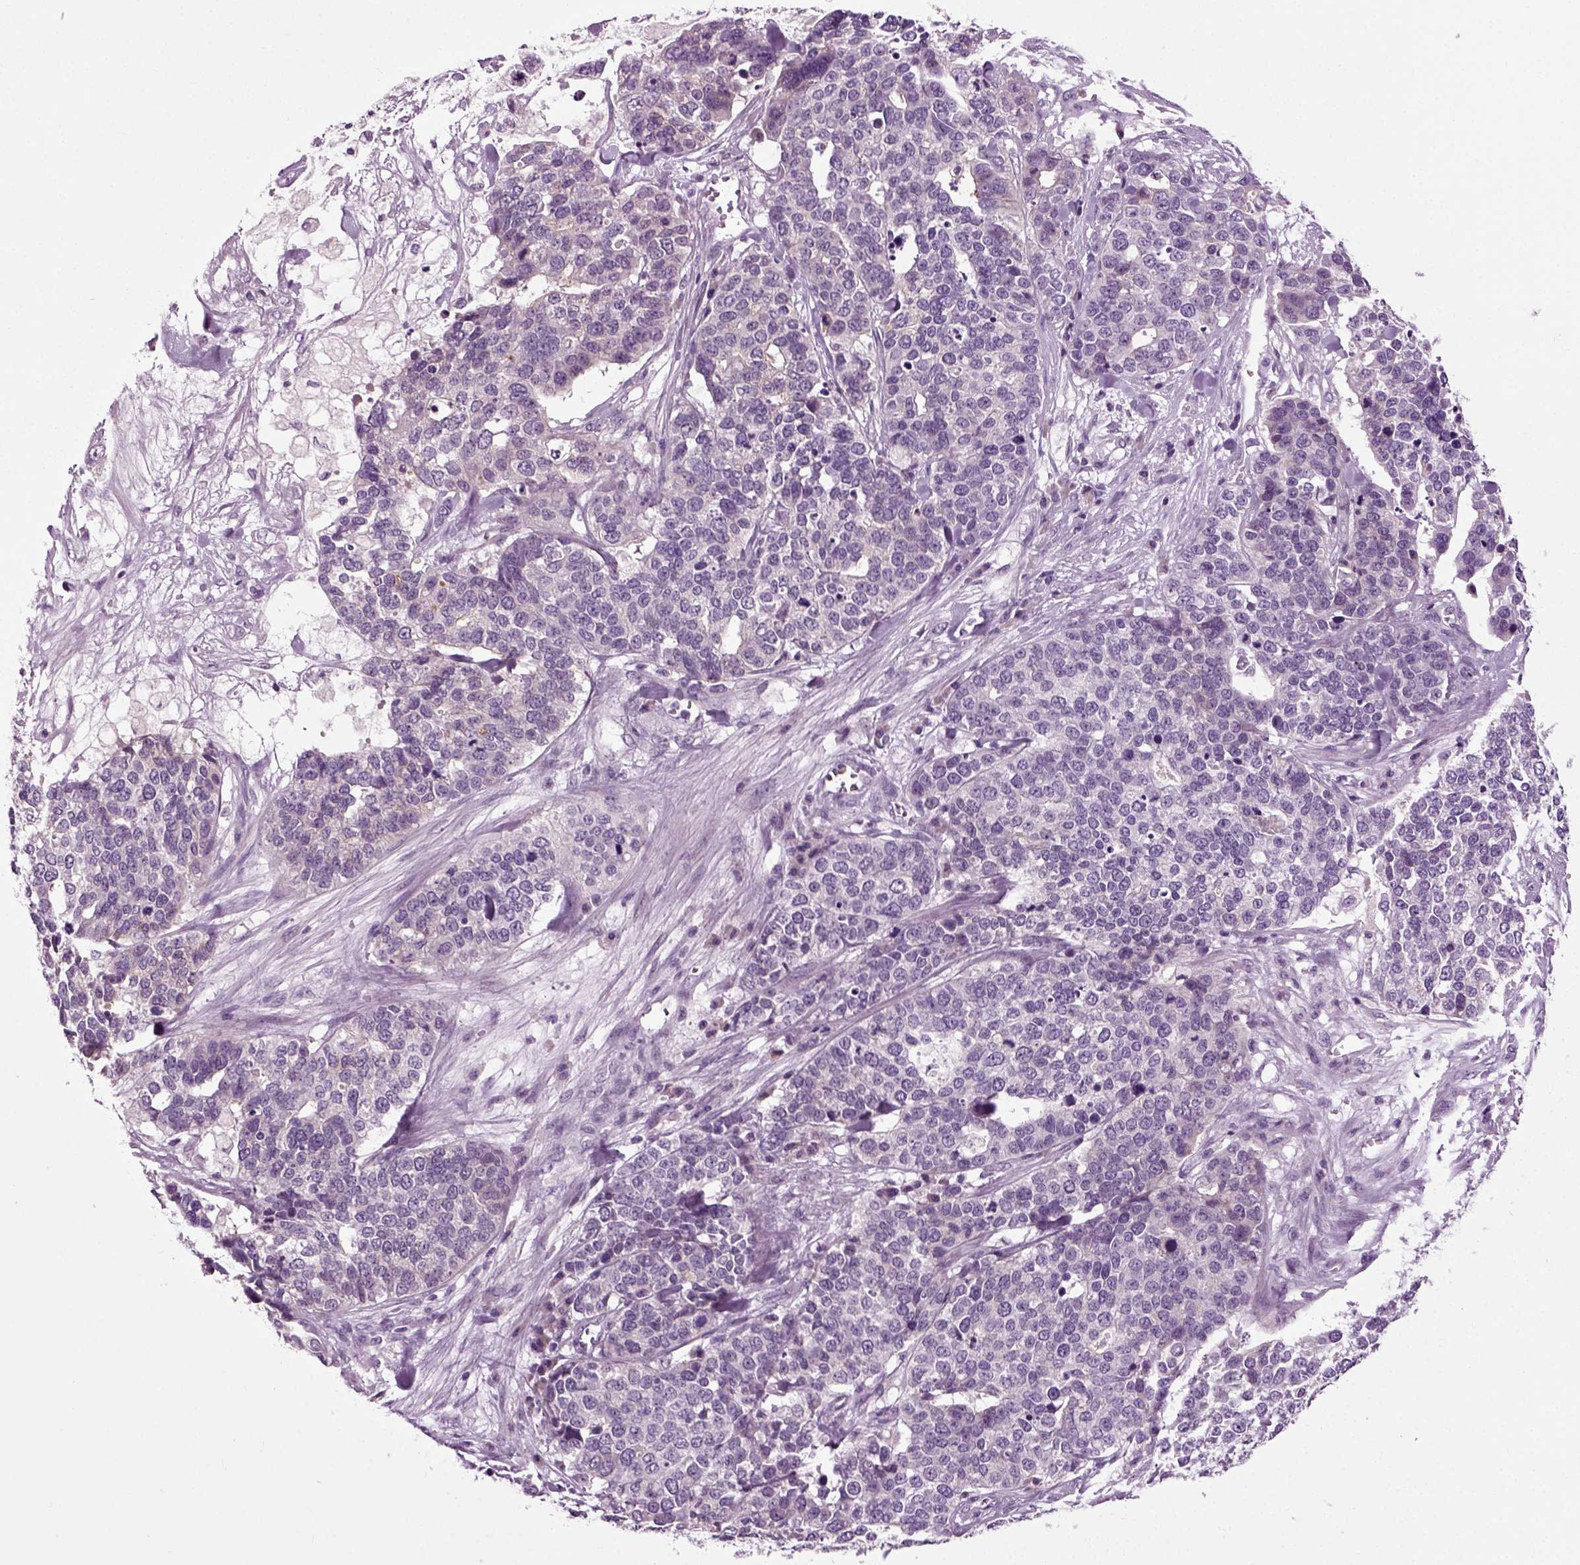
{"staining": {"intensity": "negative", "quantity": "none", "location": "none"}, "tissue": "ovarian cancer", "cell_type": "Tumor cells", "image_type": "cancer", "snomed": [{"axis": "morphology", "description": "Carcinoma, endometroid"}, {"axis": "topography", "description": "Ovary"}], "caption": "A micrograph of endometroid carcinoma (ovarian) stained for a protein demonstrates no brown staining in tumor cells.", "gene": "SPATA17", "patient": {"sex": "female", "age": 65}}